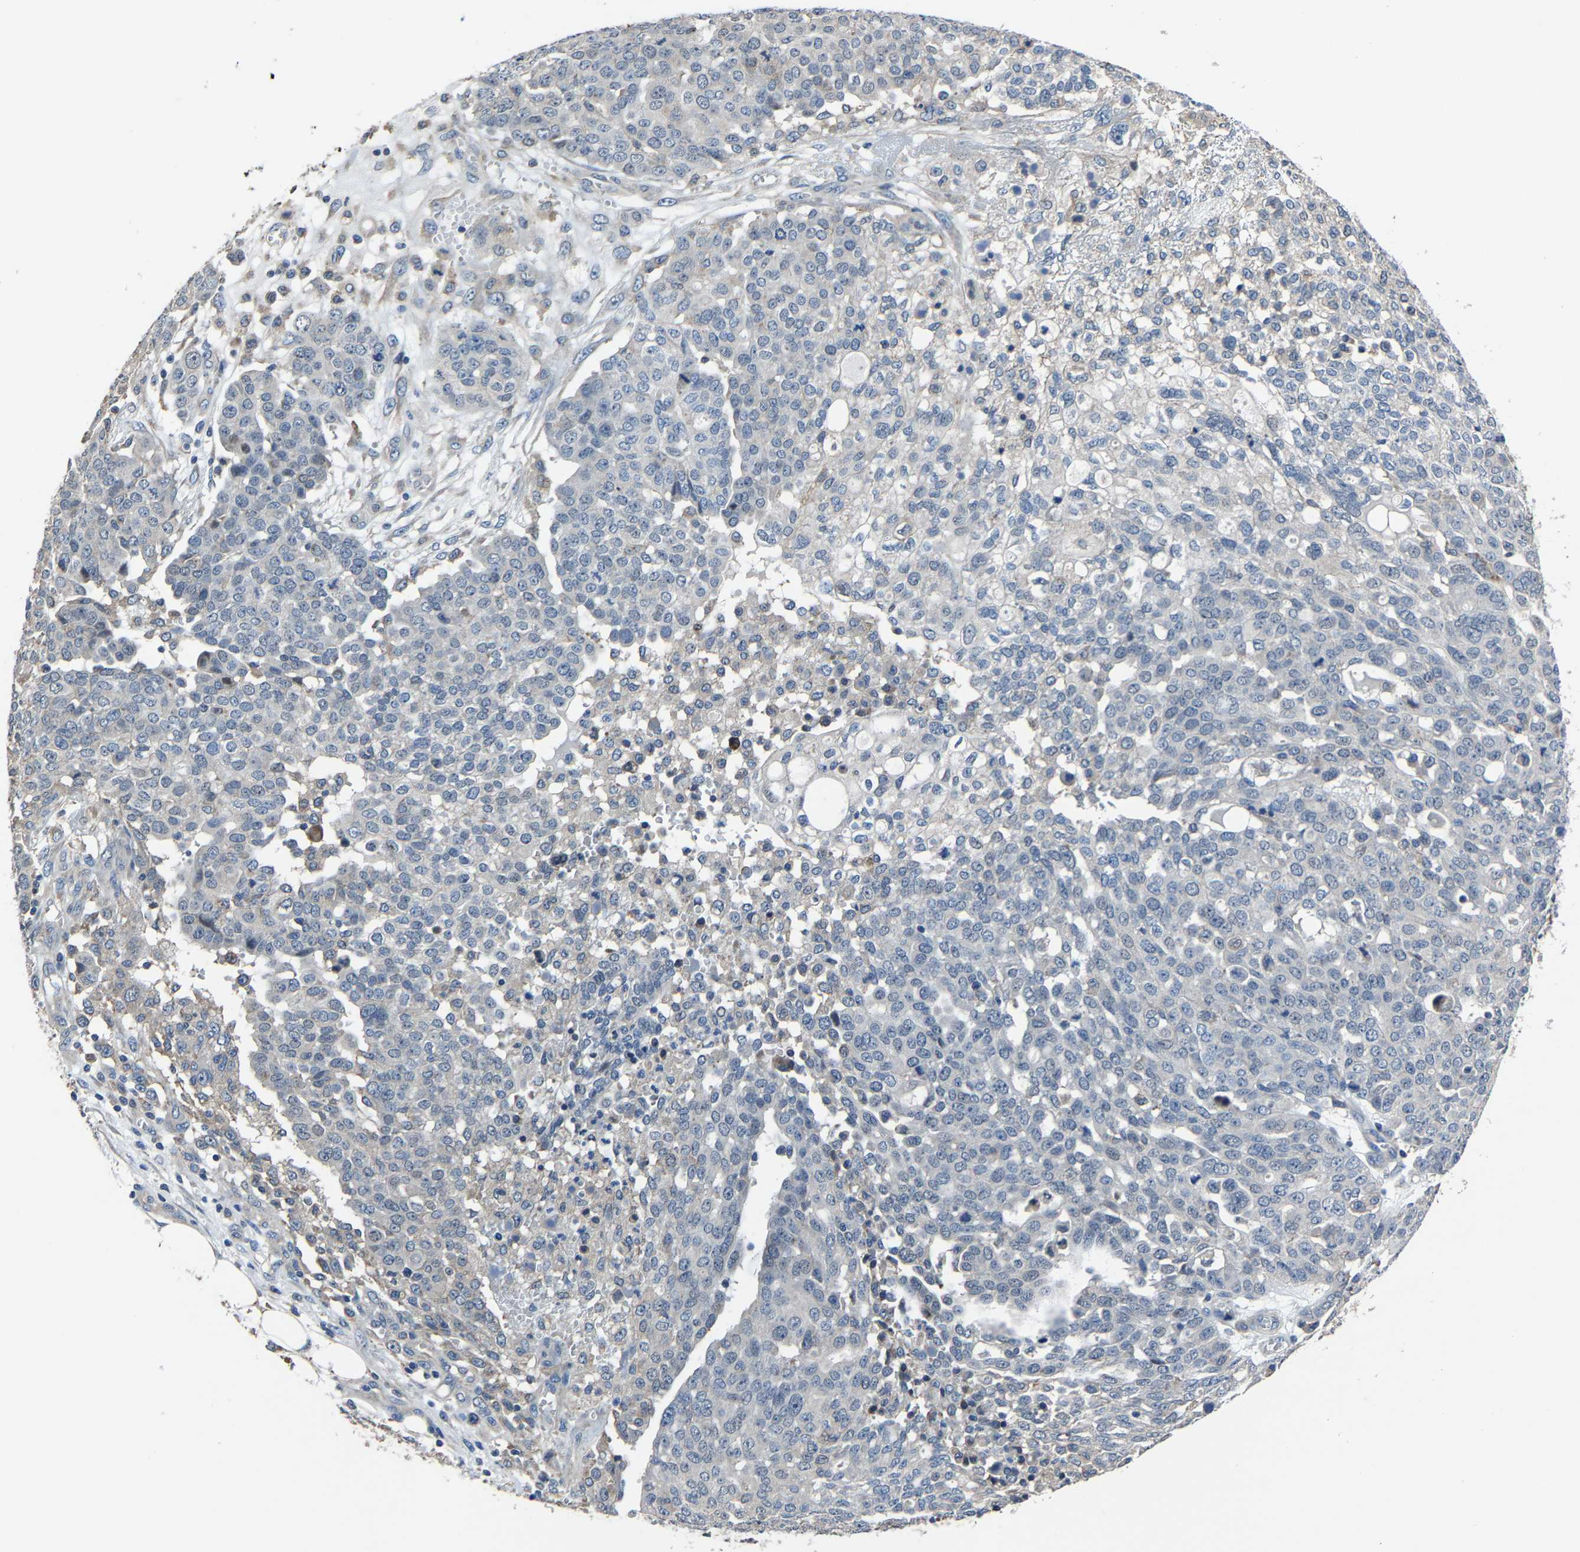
{"staining": {"intensity": "negative", "quantity": "none", "location": "none"}, "tissue": "ovarian cancer", "cell_type": "Tumor cells", "image_type": "cancer", "snomed": [{"axis": "morphology", "description": "Cystadenocarcinoma, serous, NOS"}, {"axis": "topography", "description": "Soft tissue"}, {"axis": "topography", "description": "Ovary"}], "caption": "Serous cystadenocarcinoma (ovarian) was stained to show a protein in brown. There is no significant staining in tumor cells.", "gene": "STRBP", "patient": {"sex": "female", "age": 57}}